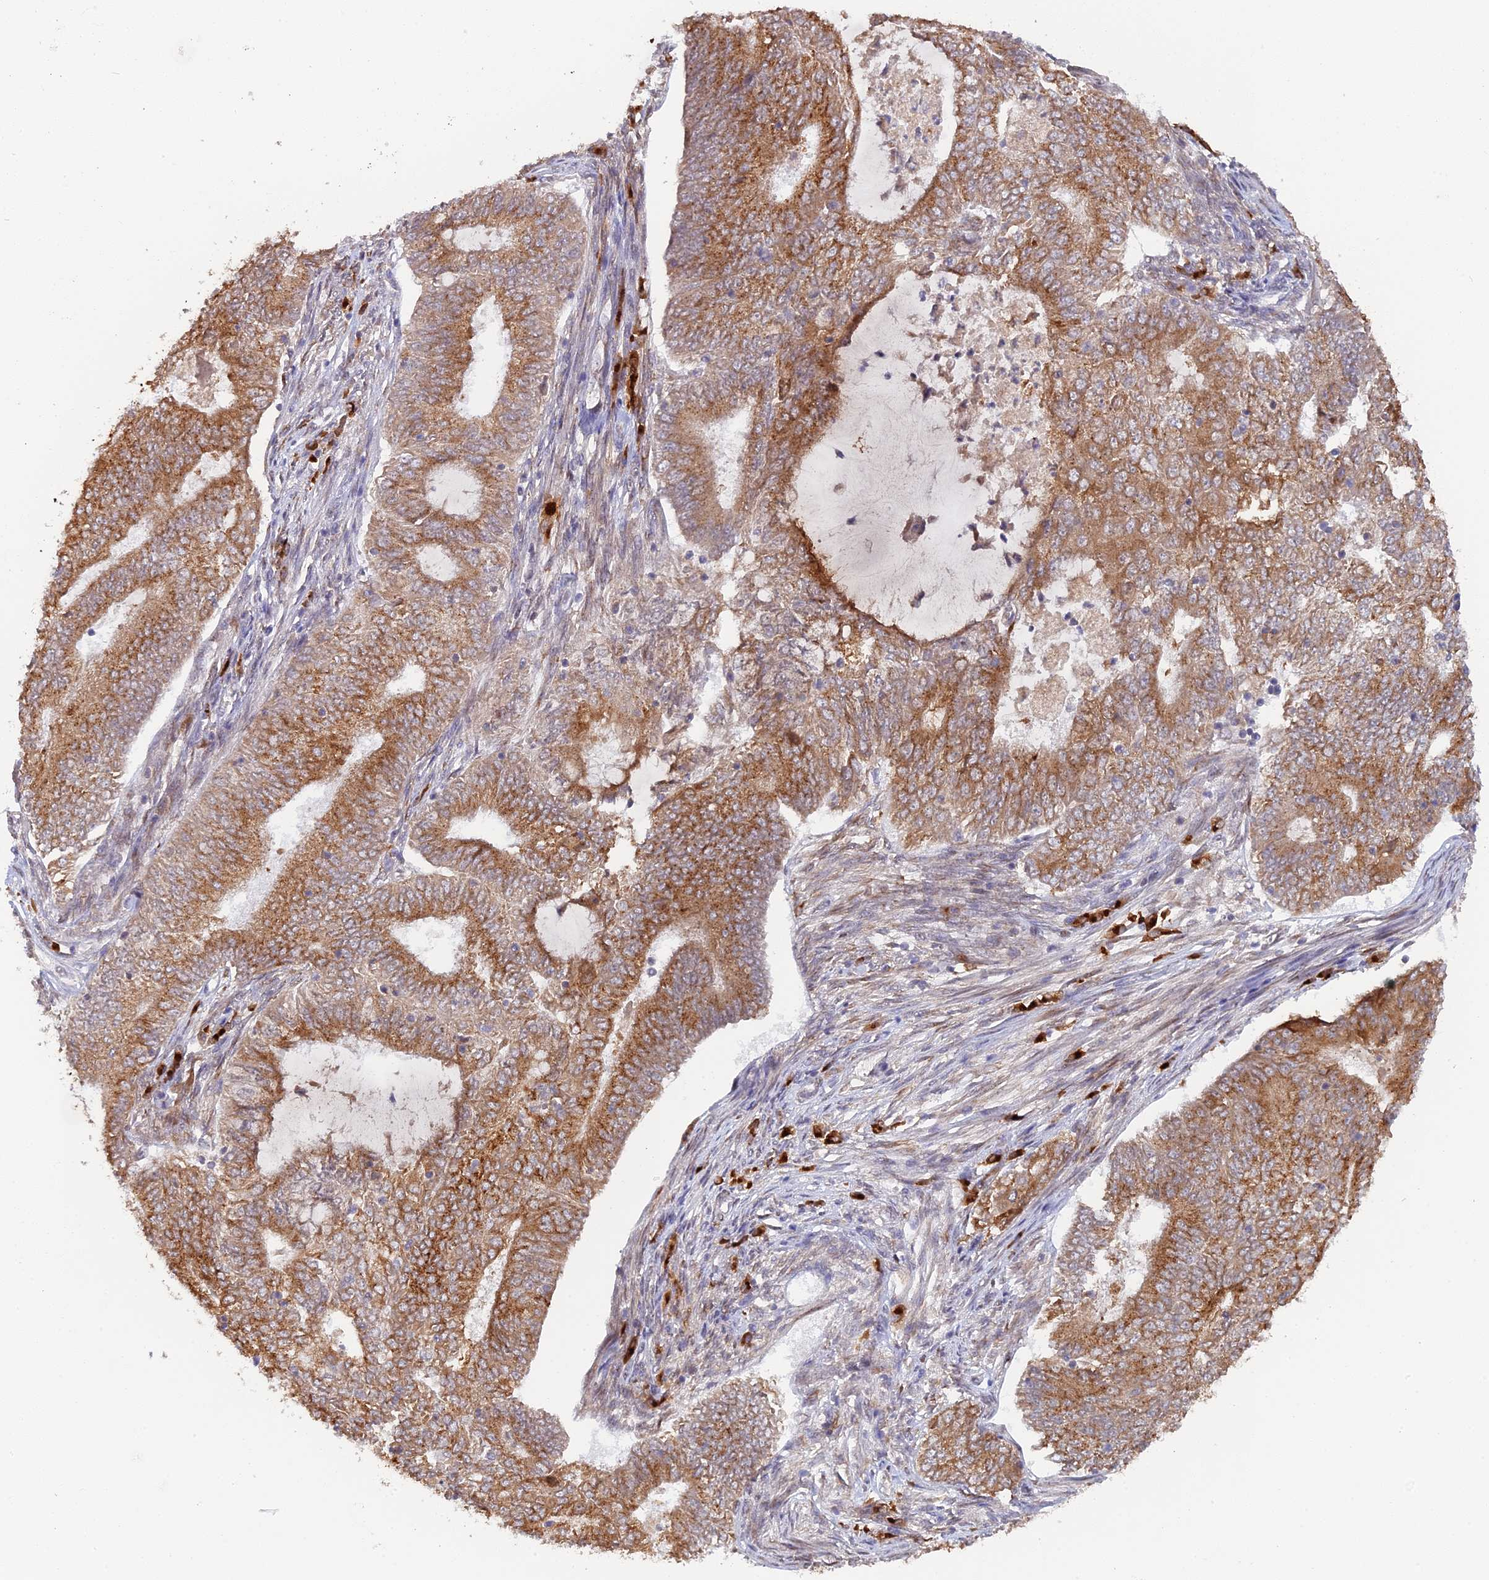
{"staining": {"intensity": "moderate", "quantity": ">75%", "location": "cytoplasmic/membranous"}, "tissue": "endometrial cancer", "cell_type": "Tumor cells", "image_type": "cancer", "snomed": [{"axis": "morphology", "description": "Adenocarcinoma, NOS"}, {"axis": "topography", "description": "Endometrium"}], "caption": "An immunohistochemistry (IHC) image of tumor tissue is shown. Protein staining in brown highlights moderate cytoplasmic/membranous positivity in endometrial adenocarcinoma within tumor cells.", "gene": "SNX17", "patient": {"sex": "female", "age": 62}}